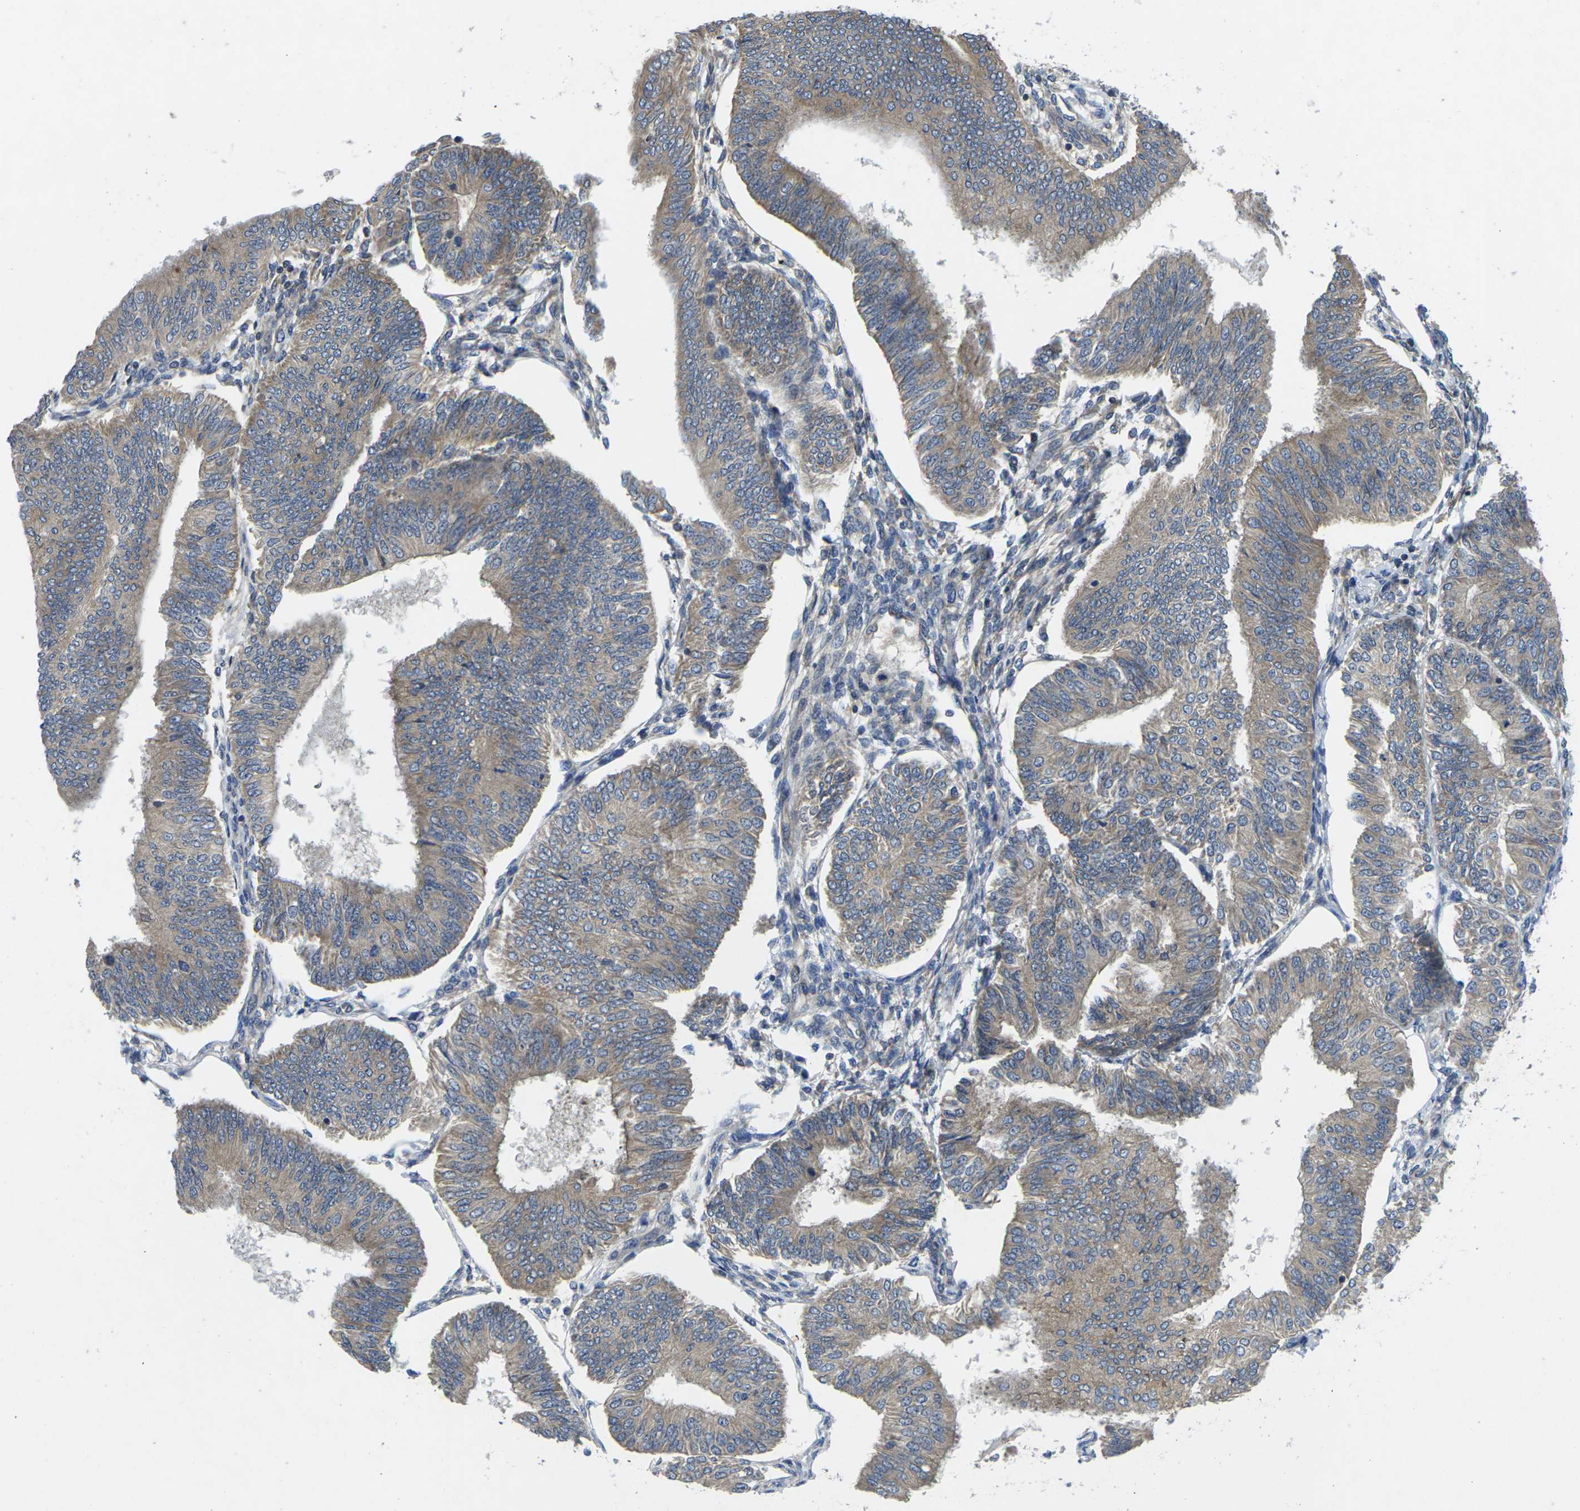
{"staining": {"intensity": "moderate", "quantity": ">75%", "location": "cytoplasmic/membranous"}, "tissue": "endometrial cancer", "cell_type": "Tumor cells", "image_type": "cancer", "snomed": [{"axis": "morphology", "description": "Adenocarcinoma, NOS"}, {"axis": "topography", "description": "Endometrium"}], "caption": "Protein expression by IHC demonstrates moderate cytoplasmic/membranous staining in about >75% of tumor cells in endometrial cancer (adenocarcinoma). (DAB IHC, brown staining for protein, blue staining for nuclei).", "gene": "KIF1B", "patient": {"sex": "female", "age": 58}}